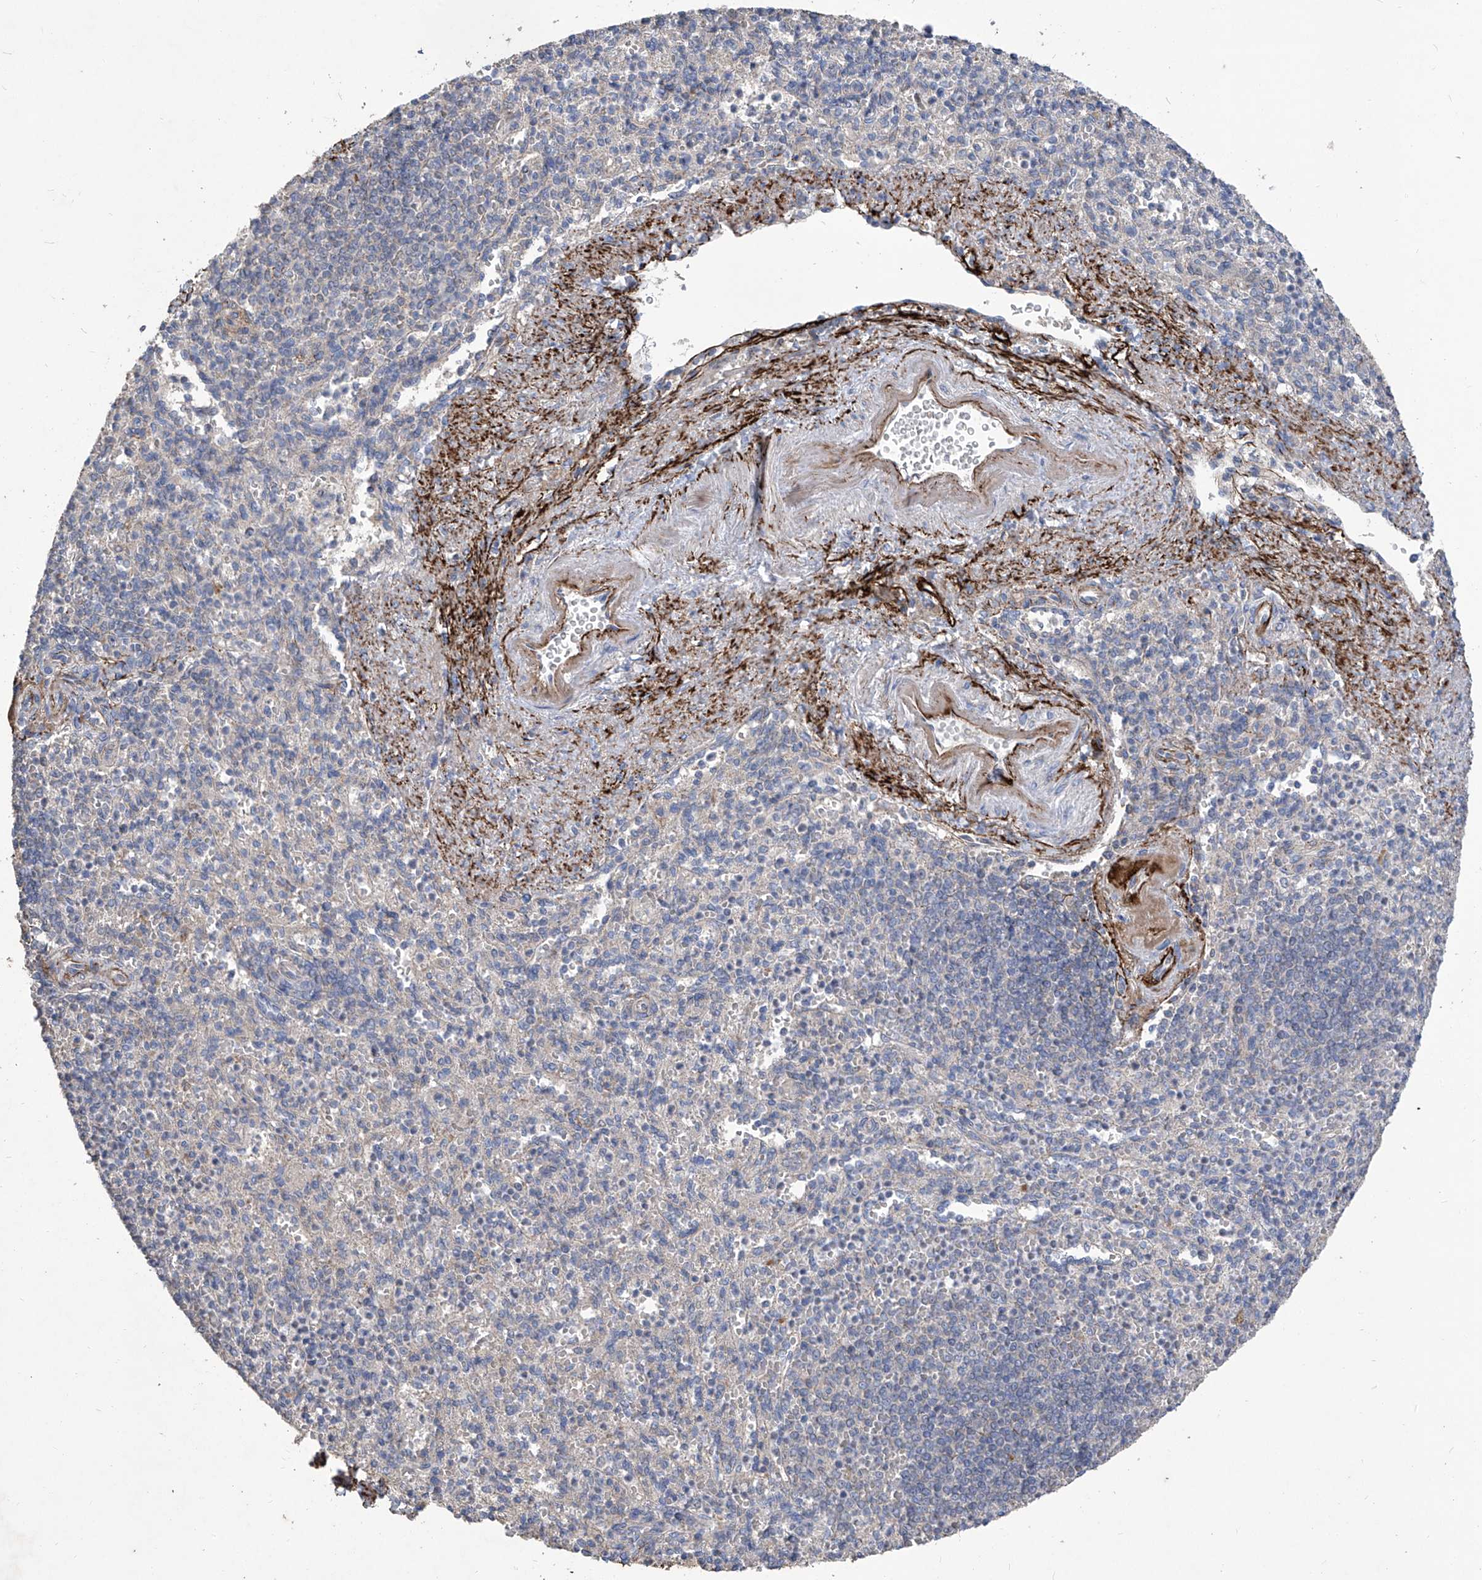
{"staining": {"intensity": "negative", "quantity": "none", "location": "none"}, "tissue": "spleen", "cell_type": "Cells in red pulp", "image_type": "normal", "snomed": [{"axis": "morphology", "description": "Normal tissue, NOS"}, {"axis": "topography", "description": "Spleen"}], "caption": "Immunohistochemistry micrograph of benign human spleen stained for a protein (brown), which shows no staining in cells in red pulp. (IHC, brightfield microscopy, high magnification).", "gene": "TXNIP", "patient": {"sex": "female", "age": 74}}